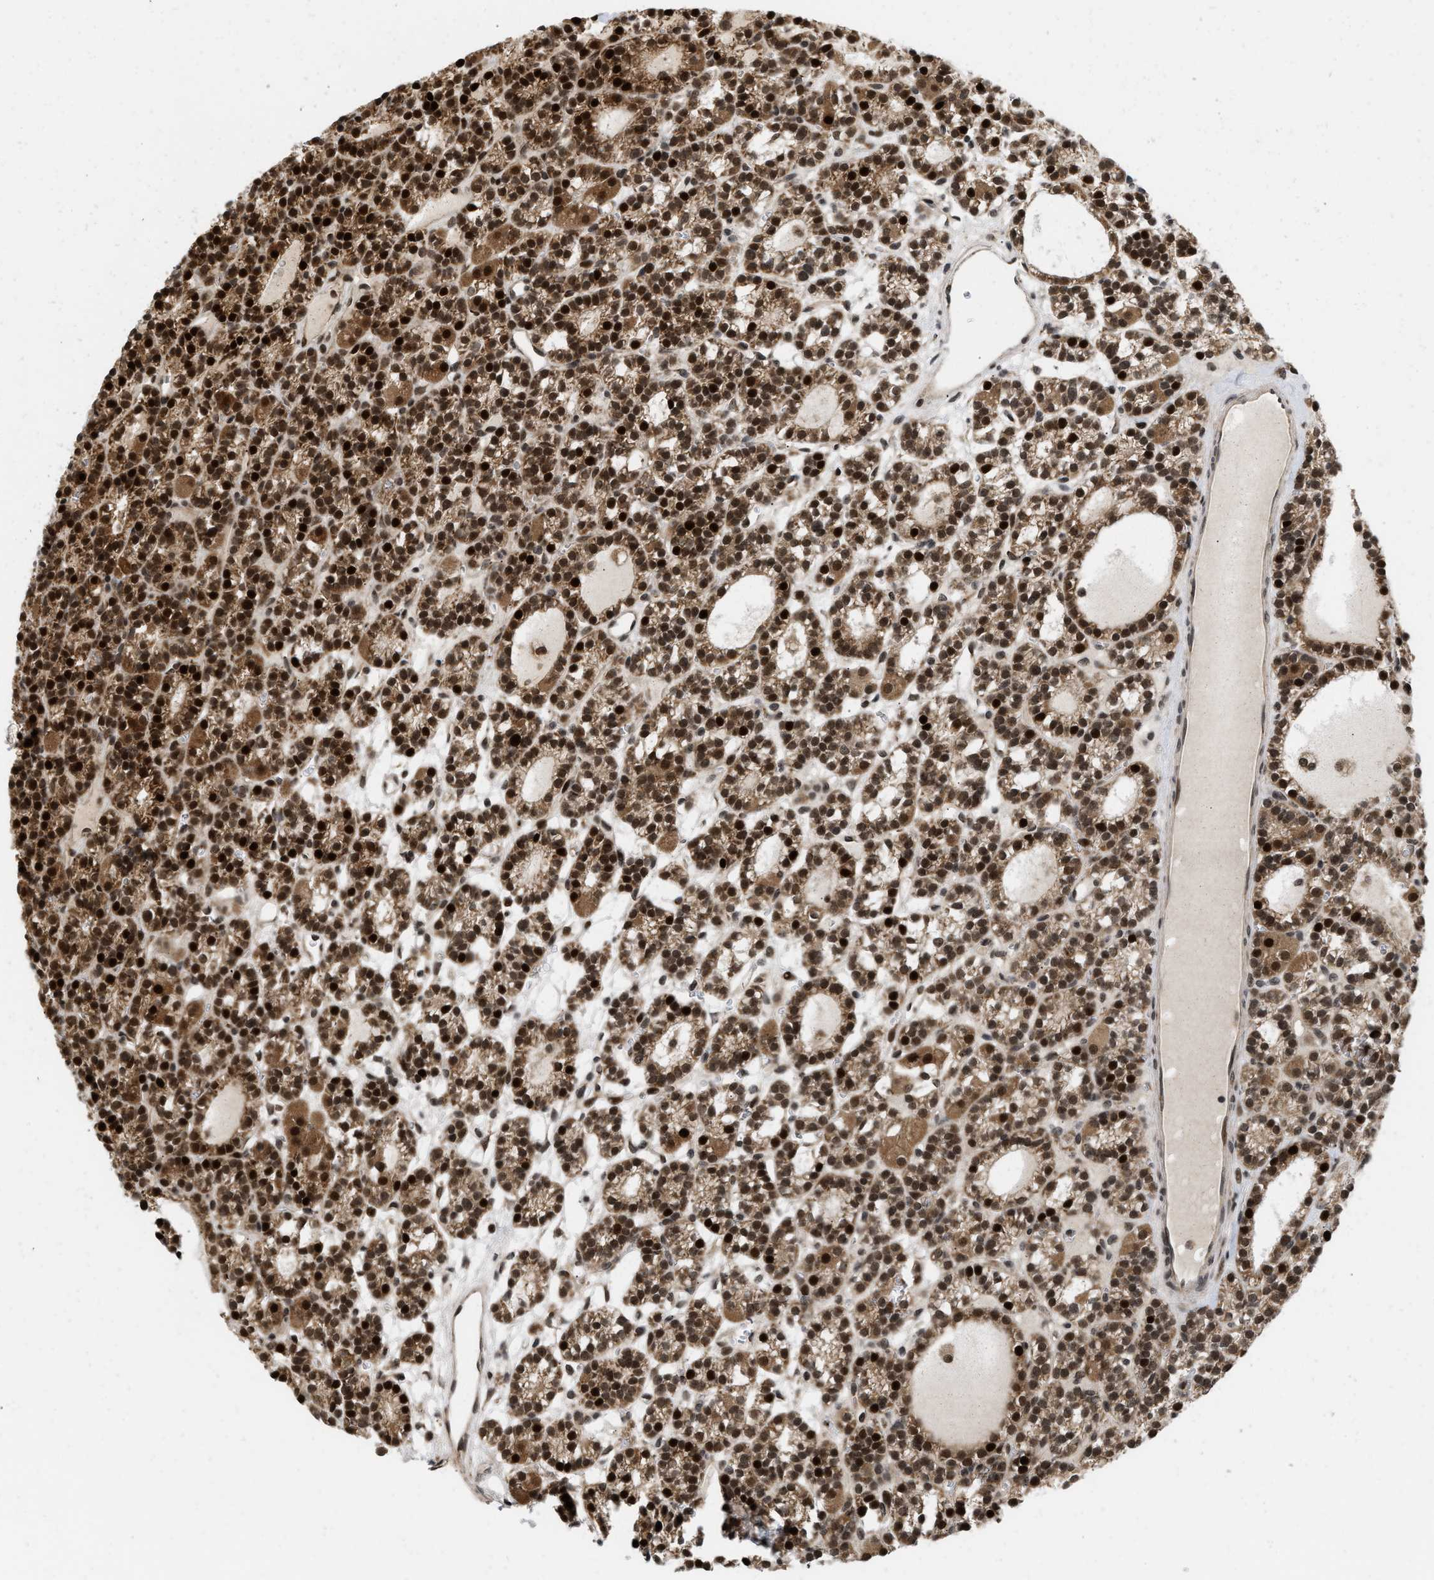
{"staining": {"intensity": "strong", "quantity": ">75%", "location": "cytoplasmic/membranous,nuclear"}, "tissue": "parathyroid gland", "cell_type": "Glandular cells", "image_type": "normal", "snomed": [{"axis": "morphology", "description": "Normal tissue, NOS"}, {"axis": "morphology", "description": "Adenoma, NOS"}, {"axis": "topography", "description": "Parathyroid gland"}], "caption": "Normal parathyroid gland reveals strong cytoplasmic/membranous,nuclear positivity in about >75% of glandular cells.", "gene": "ANKRD11", "patient": {"sex": "female", "age": 58}}